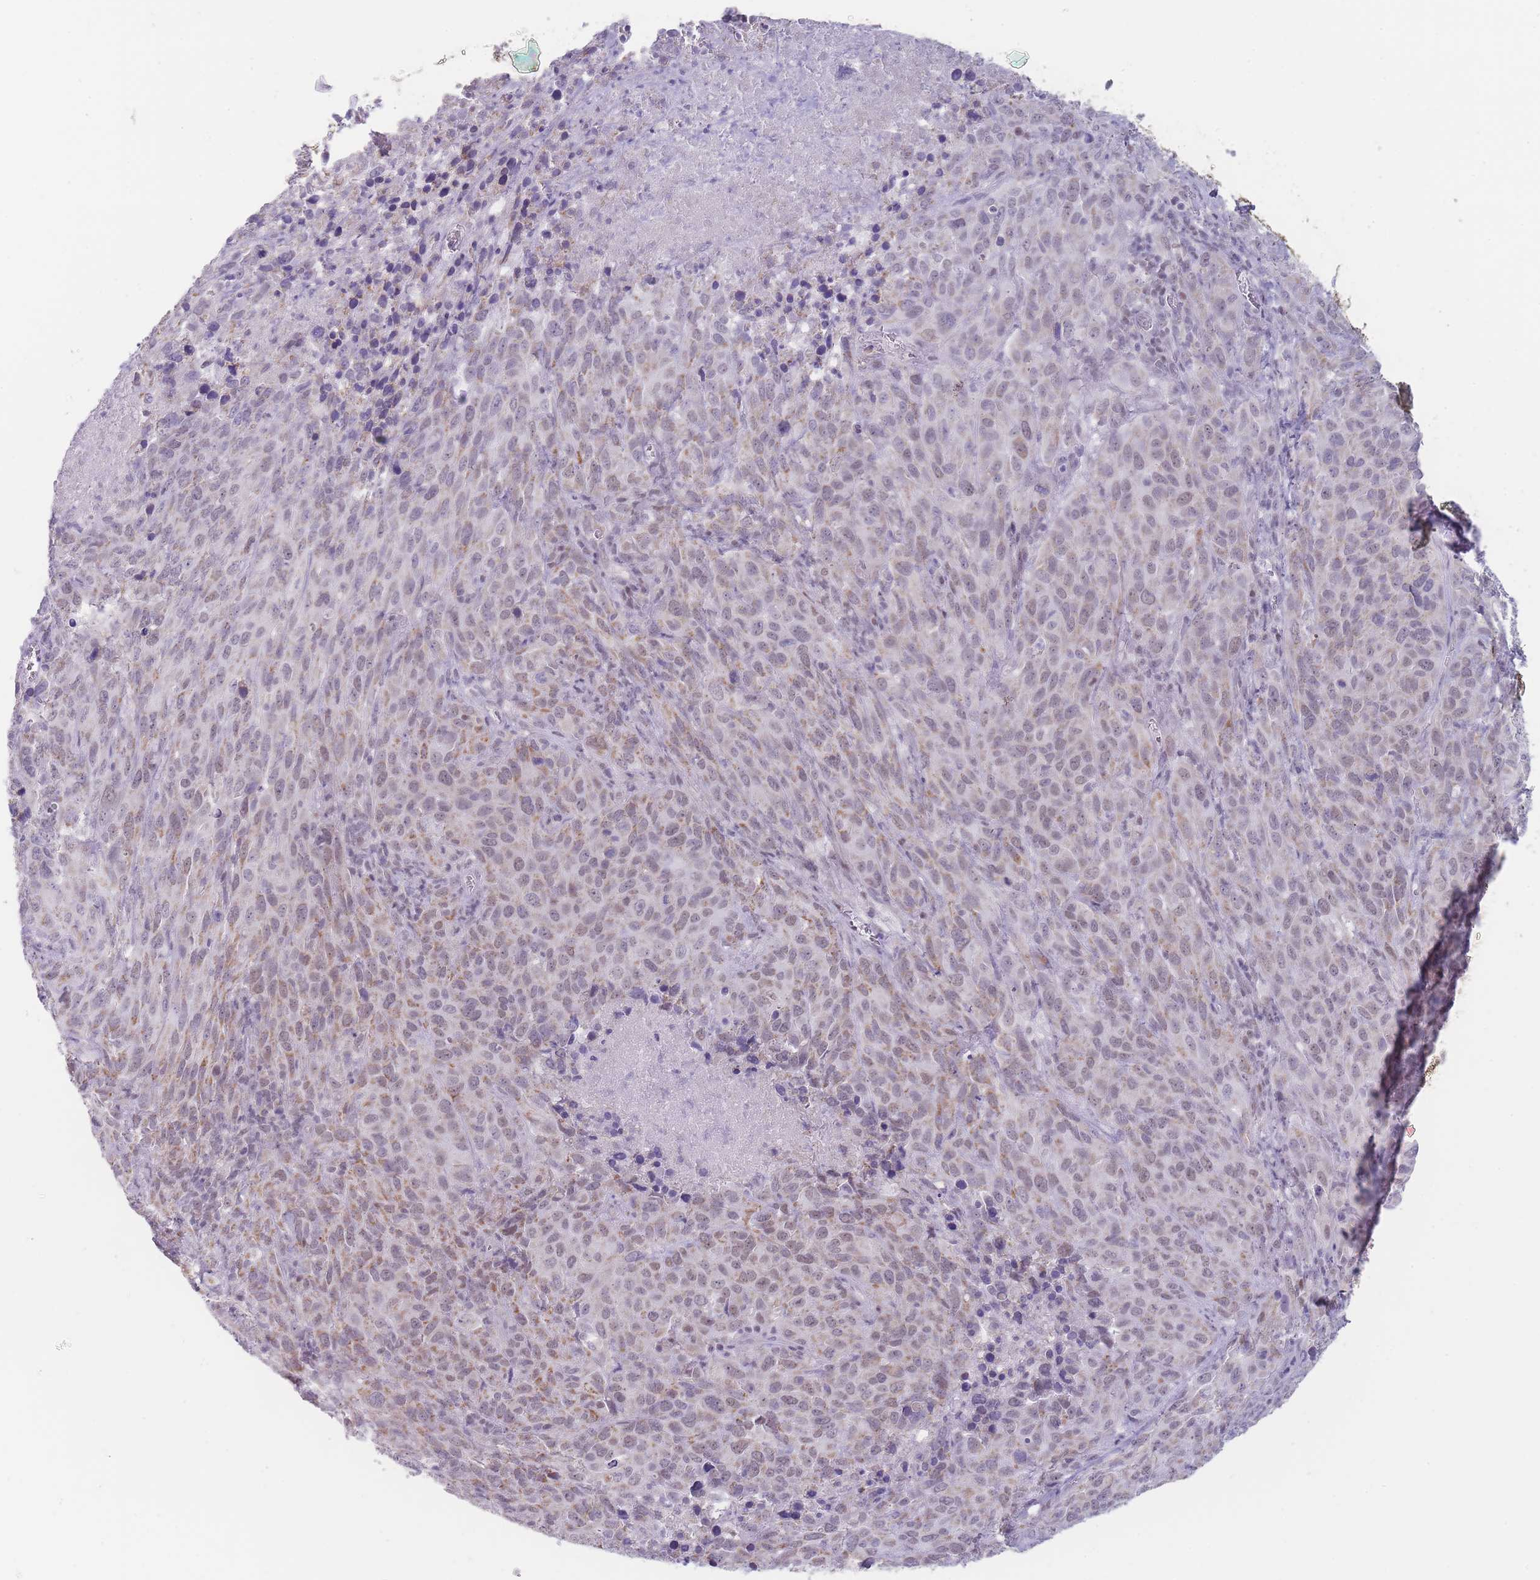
{"staining": {"intensity": "moderate", "quantity": "<25%", "location": "cytoplasmic/membranous"}, "tissue": "cervical cancer", "cell_type": "Tumor cells", "image_type": "cancer", "snomed": [{"axis": "morphology", "description": "Squamous cell carcinoma, NOS"}, {"axis": "topography", "description": "Cervix"}], "caption": "Immunohistochemistry (IHC) (DAB) staining of human cervical cancer reveals moderate cytoplasmic/membranous protein expression in about <25% of tumor cells.", "gene": "ZBTB24", "patient": {"sex": "female", "age": 51}}